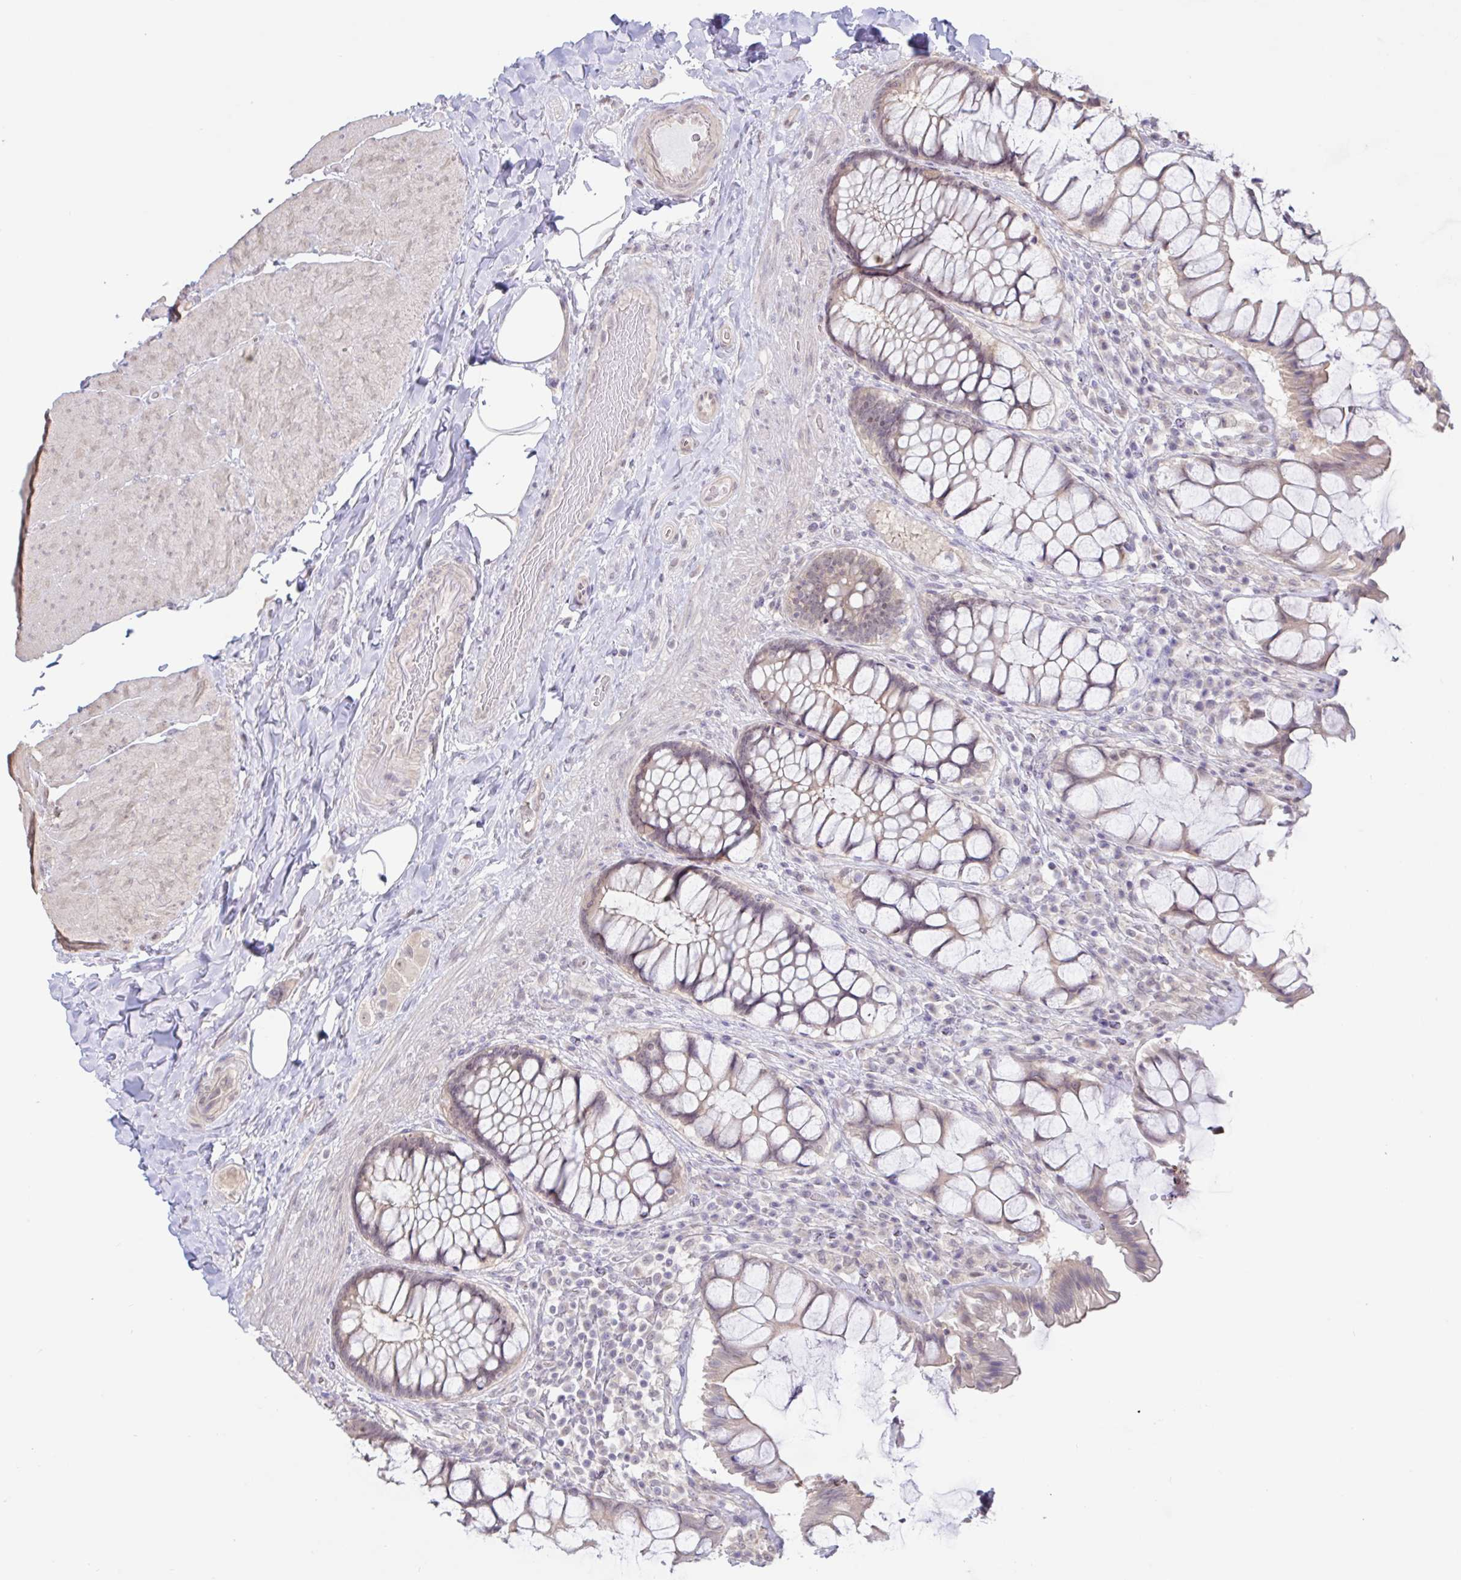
{"staining": {"intensity": "moderate", "quantity": "<25%", "location": "cytoplasmic/membranous"}, "tissue": "rectum", "cell_type": "Glandular cells", "image_type": "normal", "snomed": [{"axis": "morphology", "description": "Normal tissue, NOS"}, {"axis": "topography", "description": "Rectum"}], "caption": "Immunohistochemistry (IHC) staining of normal rectum, which demonstrates low levels of moderate cytoplasmic/membranous staining in about <25% of glandular cells indicating moderate cytoplasmic/membranous protein staining. The staining was performed using DAB (3,3'-diaminobenzidine) (brown) for protein detection and nuclei were counterstained in hematoxylin (blue).", "gene": "HYPK", "patient": {"sex": "female", "age": 58}}